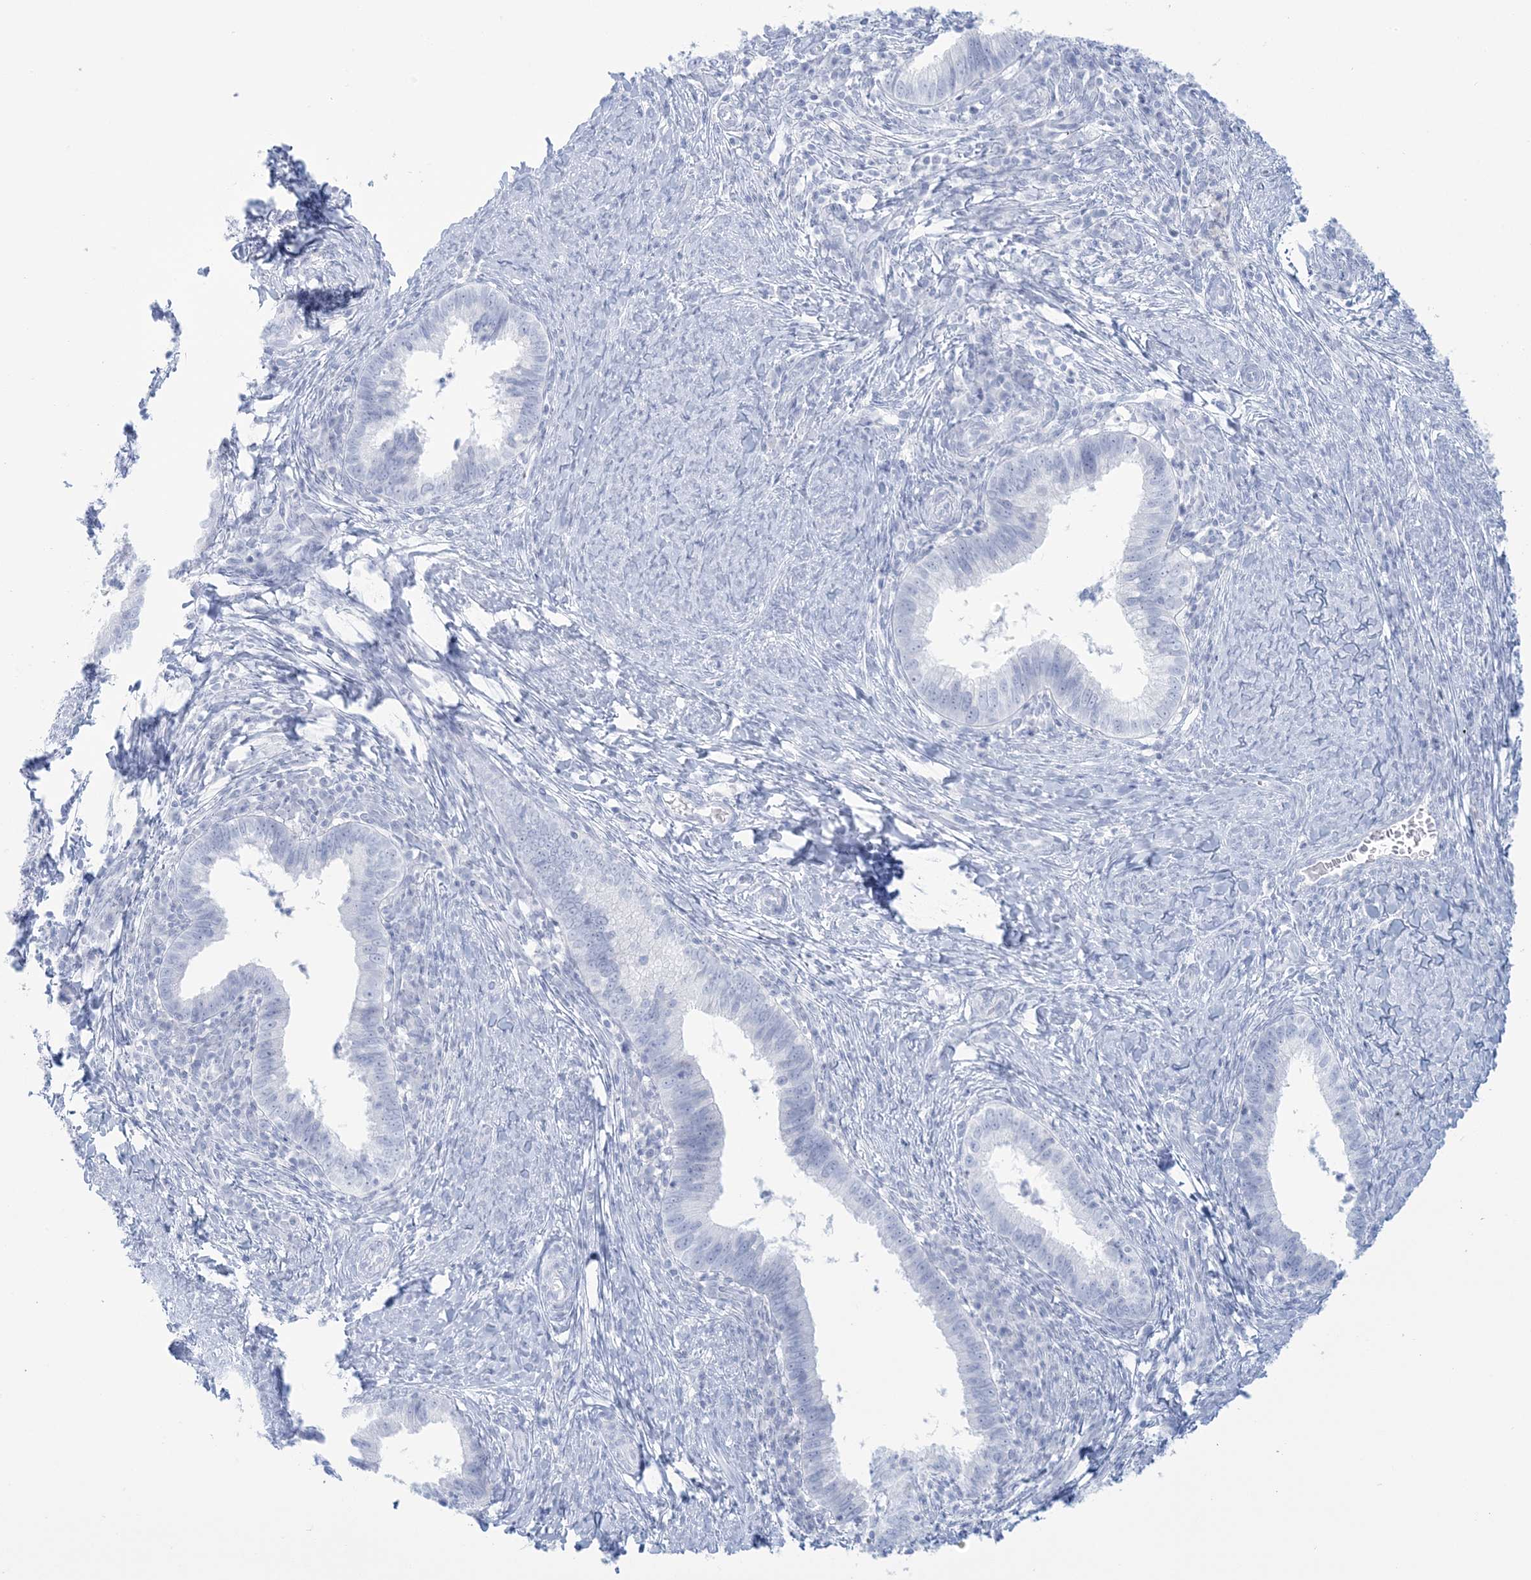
{"staining": {"intensity": "negative", "quantity": "none", "location": "none"}, "tissue": "cervical cancer", "cell_type": "Tumor cells", "image_type": "cancer", "snomed": [{"axis": "morphology", "description": "Adenocarcinoma, NOS"}, {"axis": "topography", "description": "Cervix"}], "caption": "Tumor cells show no significant positivity in cervical cancer (adenocarcinoma).", "gene": "AGXT", "patient": {"sex": "female", "age": 36}}